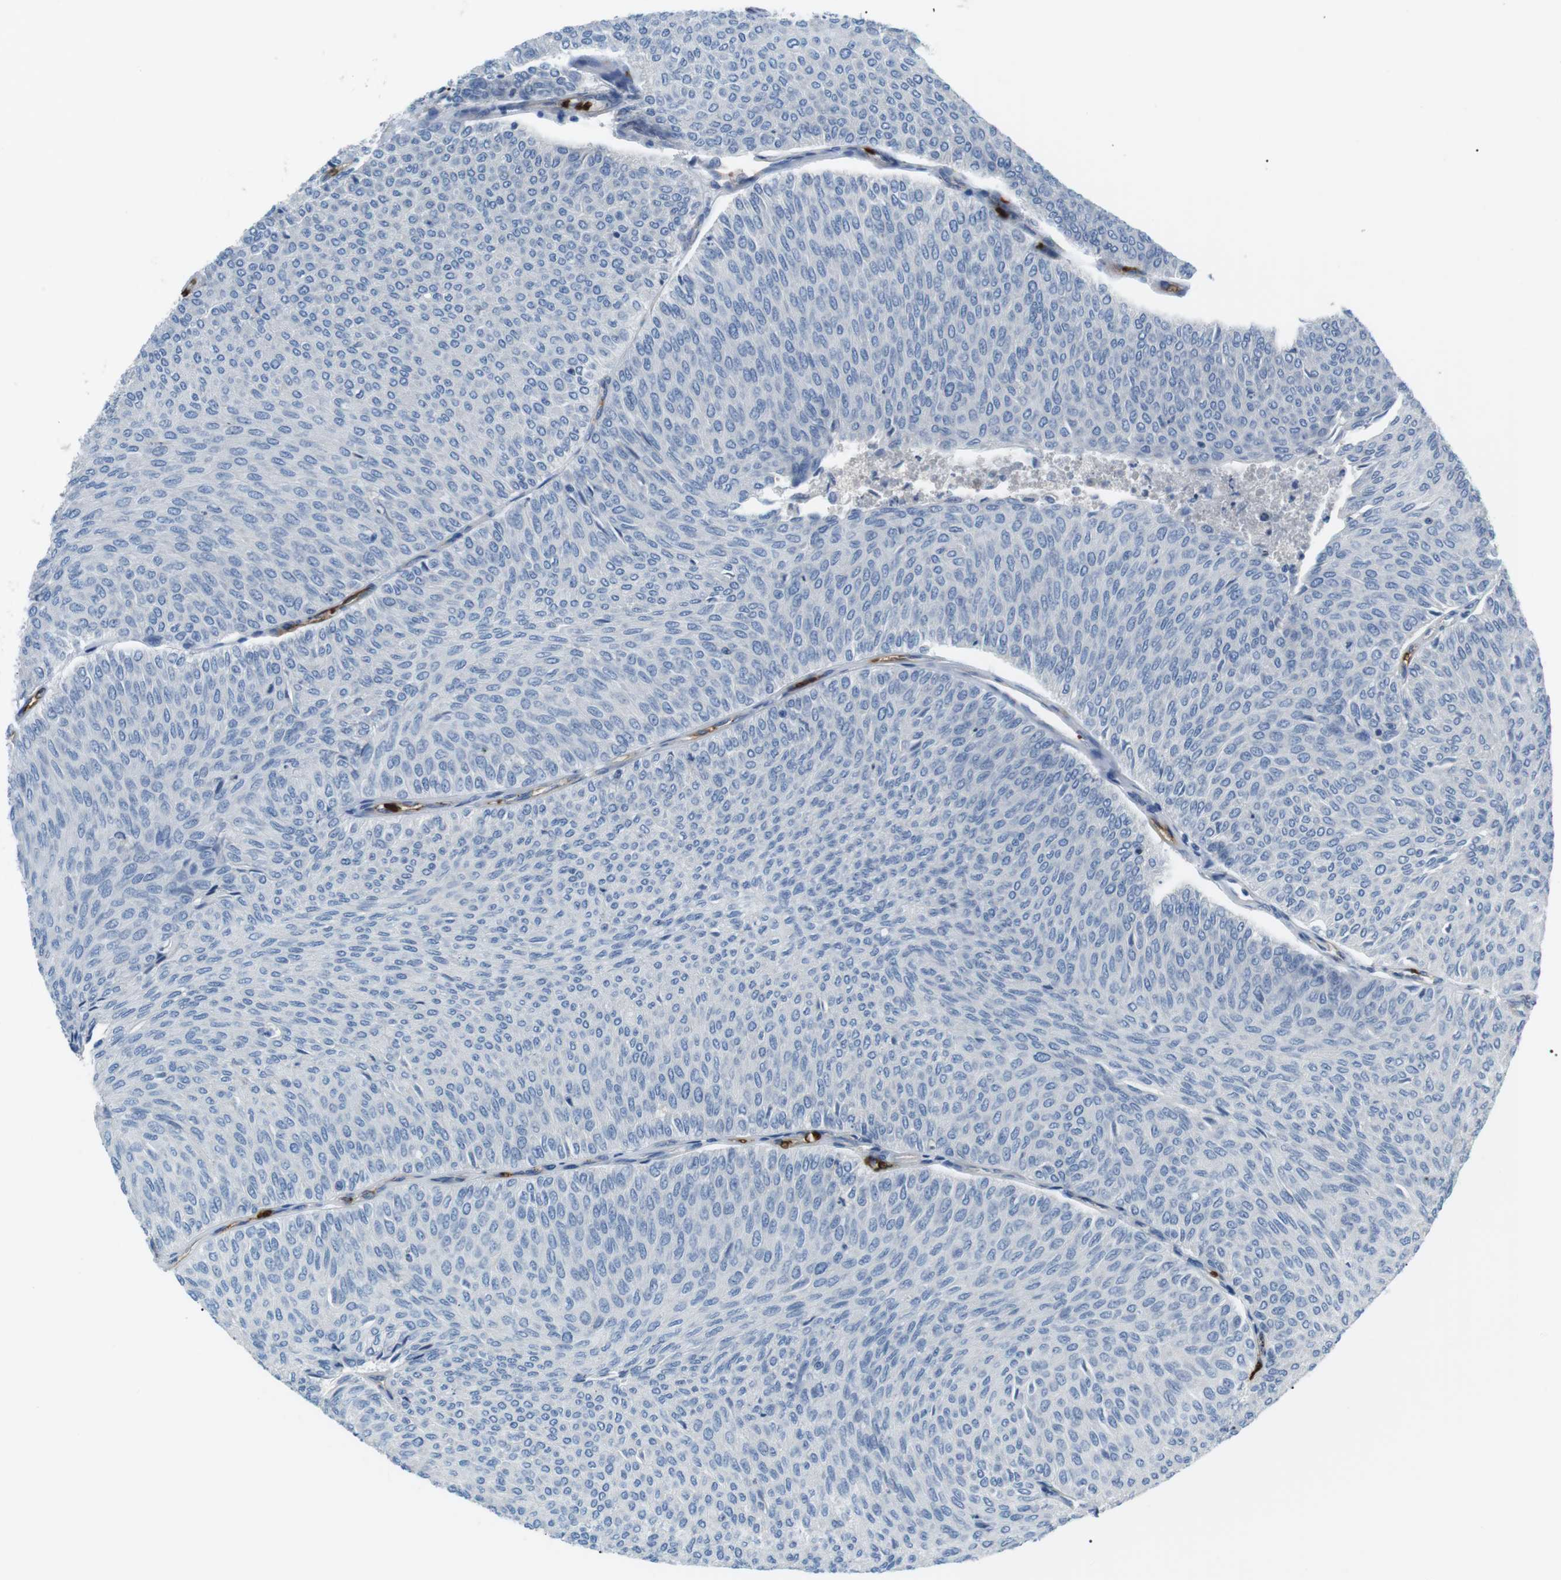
{"staining": {"intensity": "negative", "quantity": "none", "location": "none"}, "tissue": "urothelial cancer", "cell_type": "Tumor cells", "image_type": "cancer", "snomed": [{"axis": "morphology", "description": "Urothelial carcinoma, Low grade"}, {"axis": "topography", "description": "Urinary bladder"}], "caption": "This histopathology image is of urothelial cancer stained with immunohistochemistry (IHC) to label a protein in brown with the nuclei are counter-stained blue. There is no staining in tumor cells.", "gene": "ADCY10", "patient": {"sex": "male", "age": 78}}